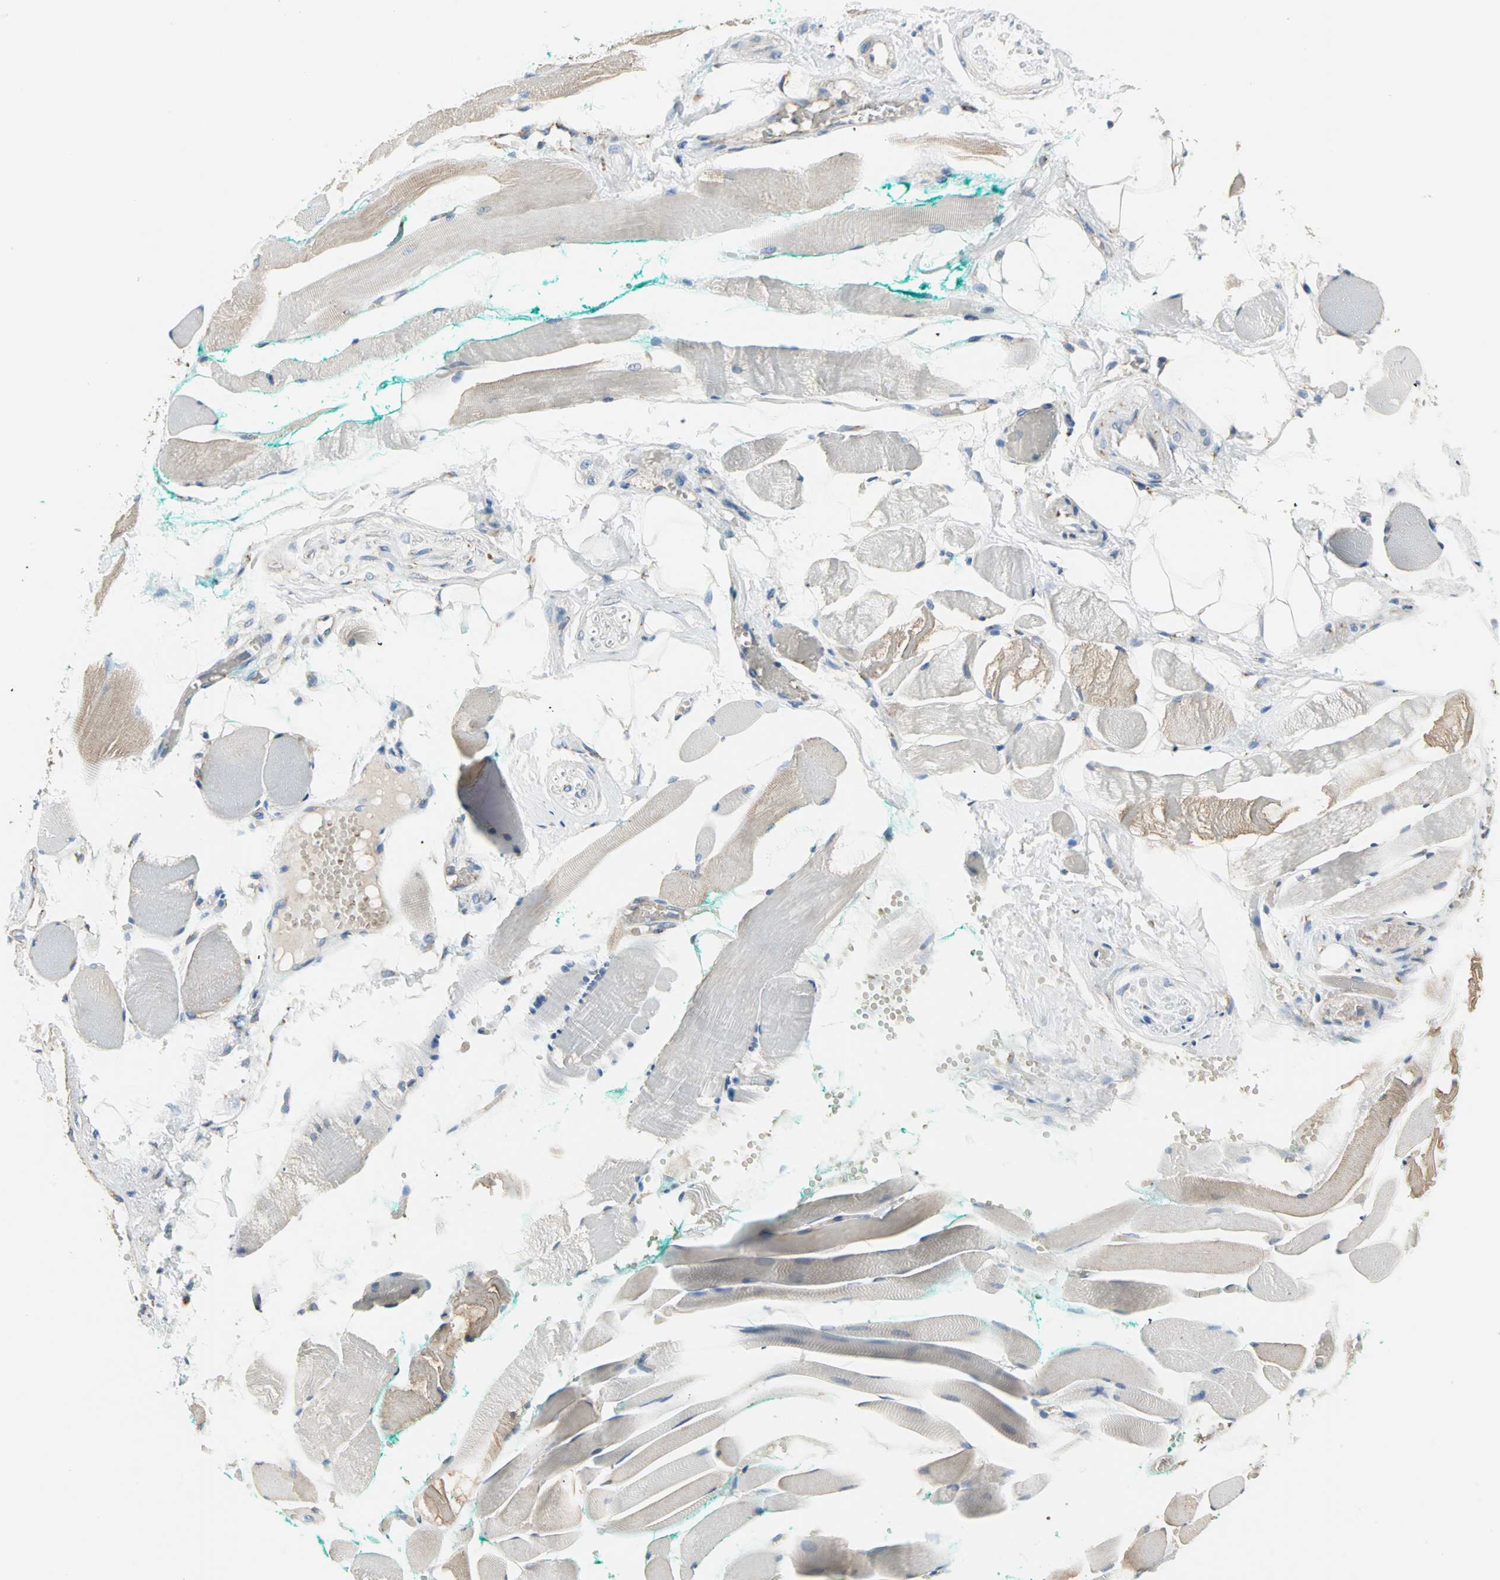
{"staining": {"intensity": "weak", "quantity": "25%-75%", "location": "cytoplasmic/membranous"}, "tissue": "skeletal muscle", "cell_type": "Myocytes", "image_type": "normal", "snomed": [{"axis": "morphology", "description": "Normal tissue, NOS"}, {"axis": "topography", "description": "Skeletal muscle"}, {"axis": "topography", "description": "Peripheral nerve tissue"}], "caption": "A low amount of weak cytoplasmic/membranous positivity is appreciated in about 25%-75% of myocytes in normal skeletal muscle.", "gene": "TST", "patient": {"sex": "female", "age": 84}}